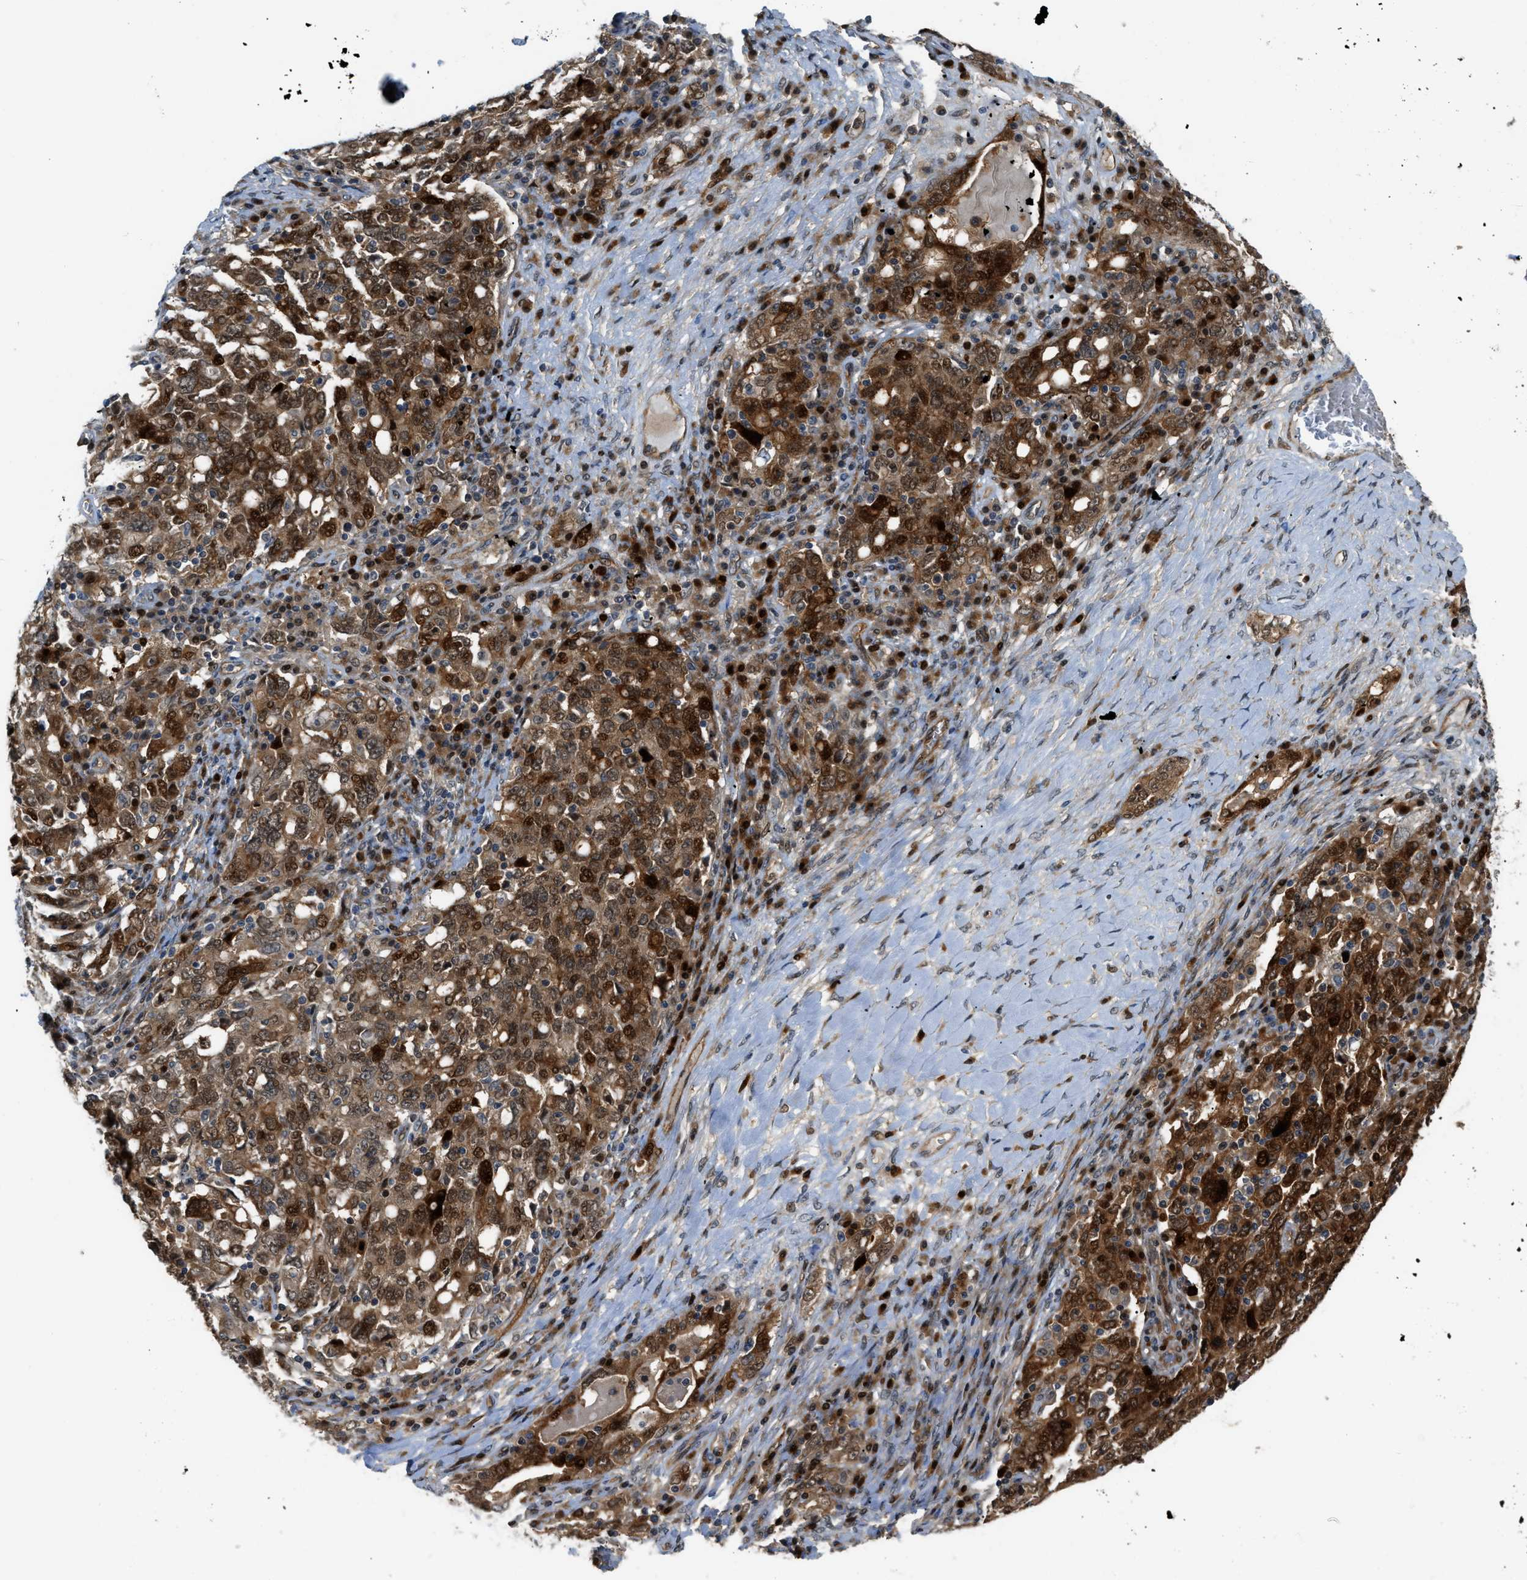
{"staining": {"intensity": "strong", "quantity": ">75%", "location": "cytoplasmic/membranous,nuclear"}, "tissue": "ovarian cancer", "cell_type": "Tumor cells", "image_type": "cancer", "snomed": [{"axis": "morphology", "description": "Carcinoma, endometroid"}, {"axis": "topography", "description": "Ovary"}], "caption": "This is a histology image of immunohistochemistry staining of ovarian cancer (endometroid carcinoma), which shows strong positivity in the cytoplasmic/membranous and nuclear of tumor cells.", "gene": "TRAK2", "patient": {"sex": "female", "age": 62}}